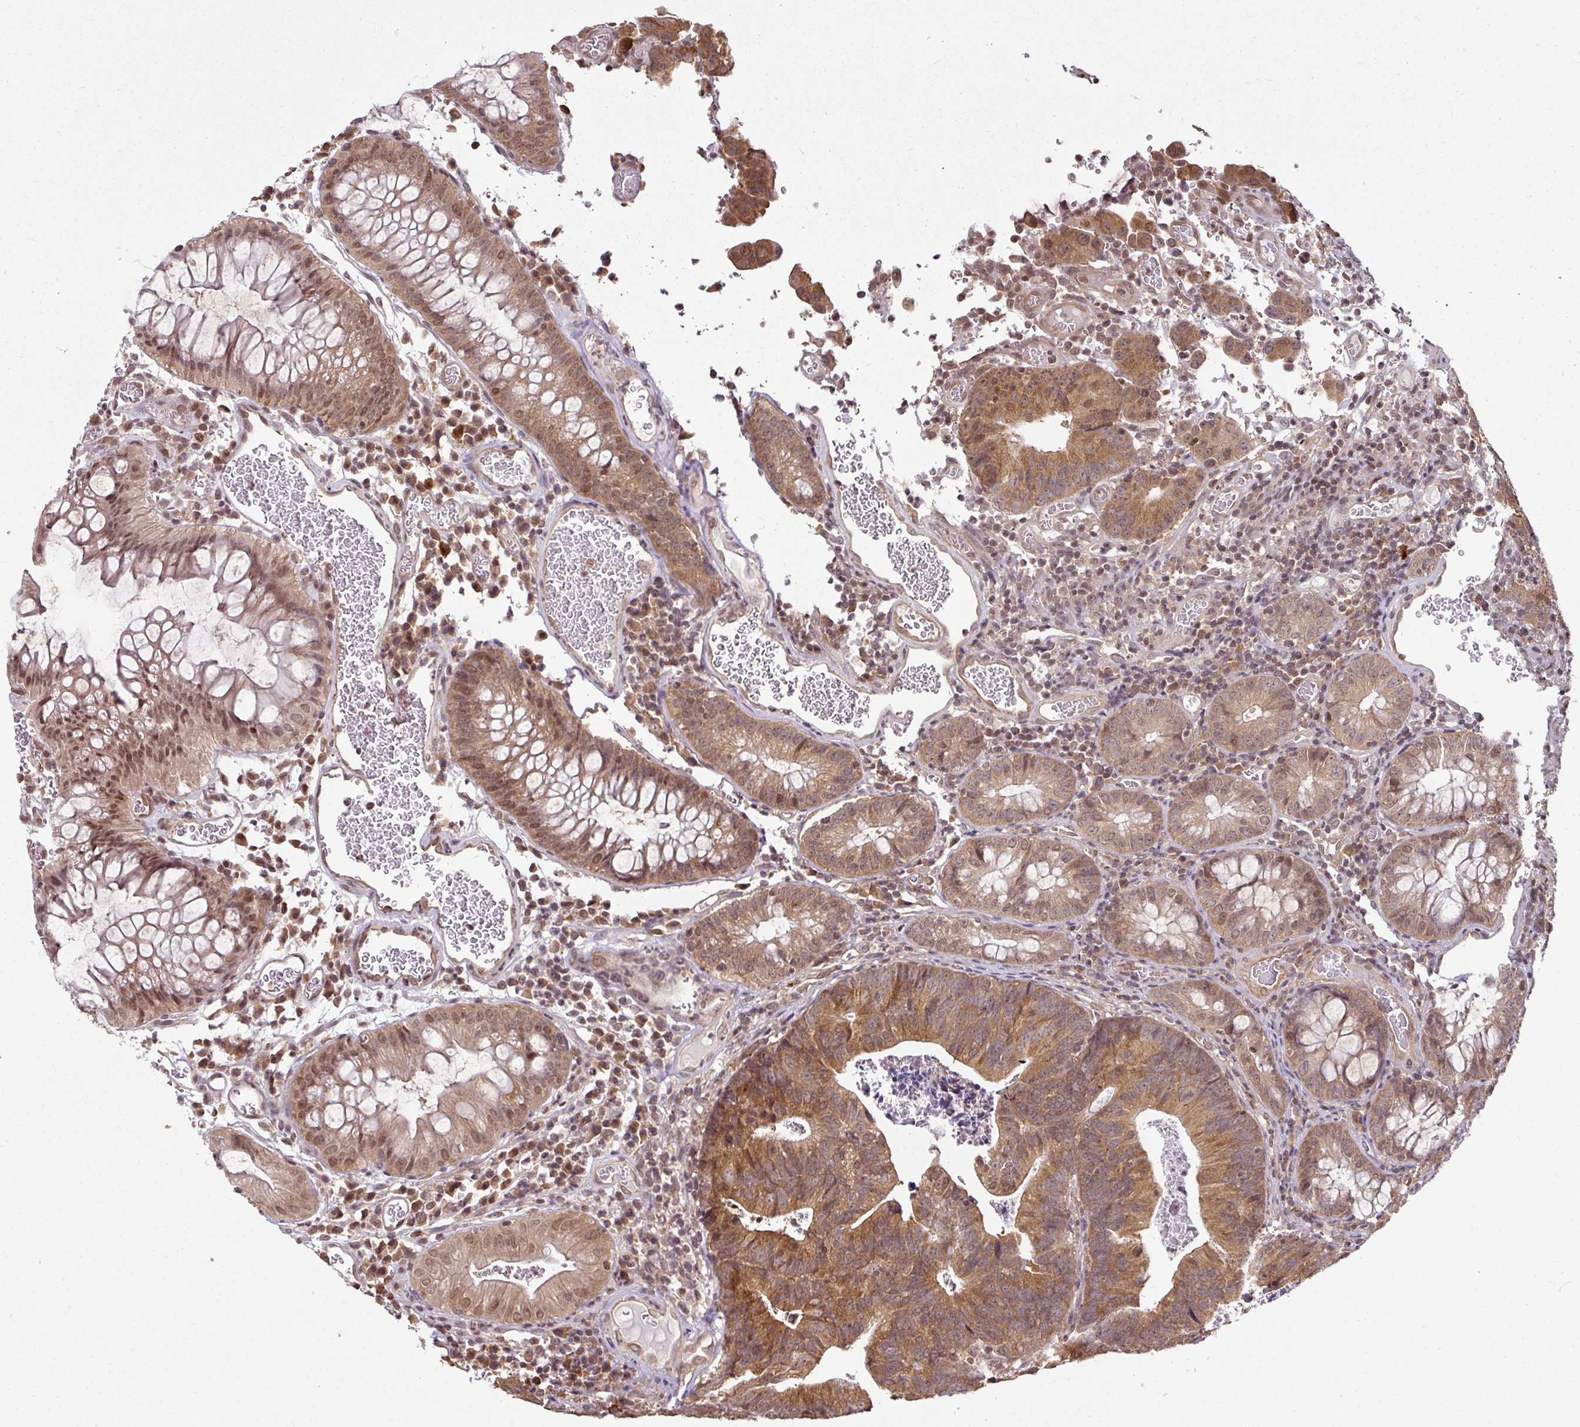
{"staining": {"intensity": "moderate", "quantity": ">75%", "location": "cytoplasmic/membranous,nuclear"}, "tissue": "colorectal cancer", "cell_type": "Tumor cells", "image_type": "cancer", "snomed": [{"axis": "morphology", "description": "Adenocarcinoma, NOS"}, {"axis": "topography", "description": "Colon"}], "caption": "The micrograph displays immunohistochemical staining of colorectal adenocarcinoma. There is moderate cytoplasmic/membranous and nuclear expression is seen in about >75% of tumor cells.", "gene": "ANKRD18A", "patient": {"sex": "female", "age": 57}}